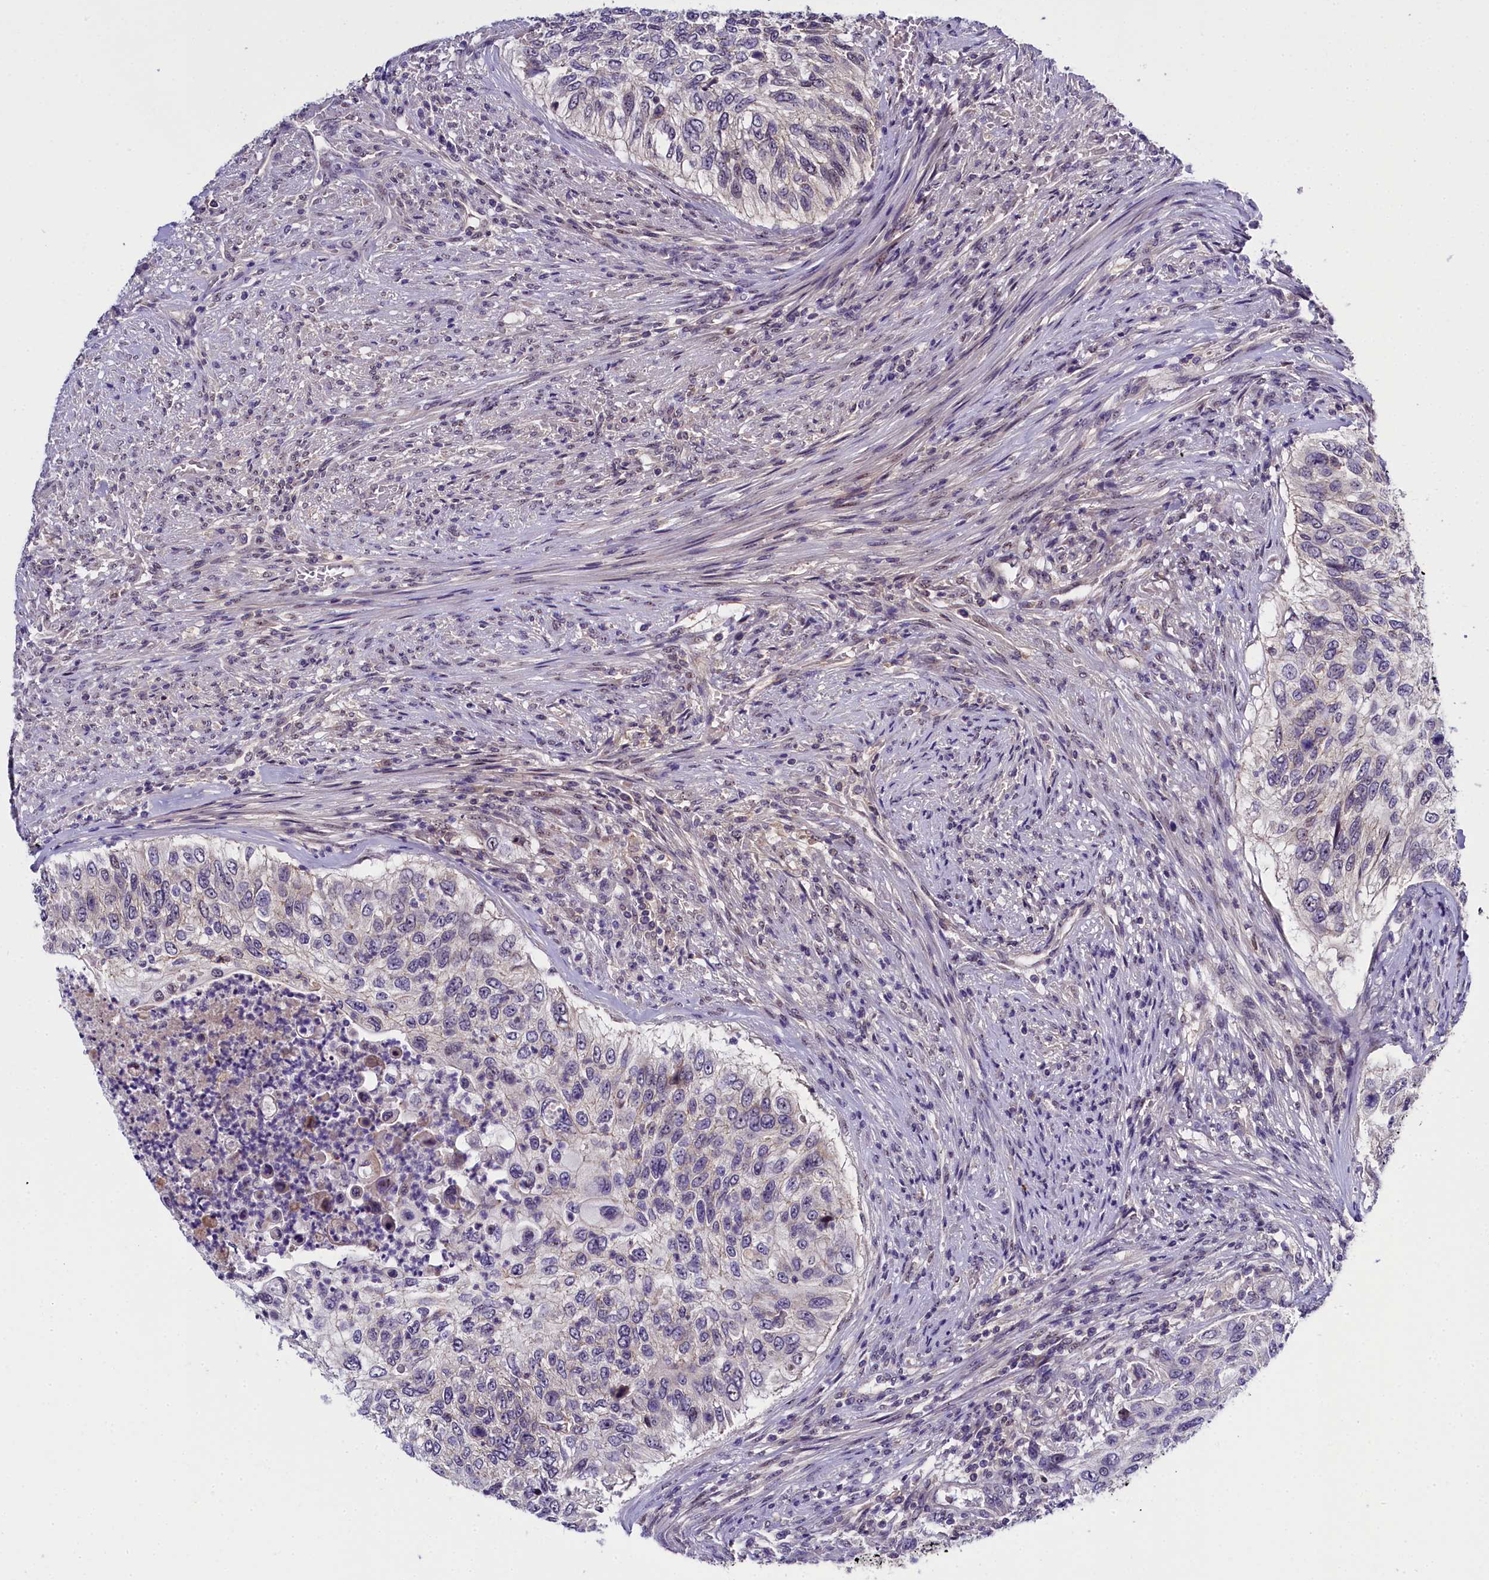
{"staining": {"intensity": "weak", "quantity": "<25%", "location": "nuclear"}, "tissue": "urothelial cancer", "cell_type": "Tumor cells", "image_type": "cancer", "snomed": [{"axis": "morphology", "description": "Urothelial carcinoma, High grade"}, {"axis": "topography", "description": "Urinary bladder"}], "caption": "An immunohistochemistry image of urothelial carcinoma (high-grade) is shown. There is no staining in tumor cells of urothelial carcinoma (high-grade).", "gene": "ENKD1", "patient": {"sex": "female", "age": 60}}